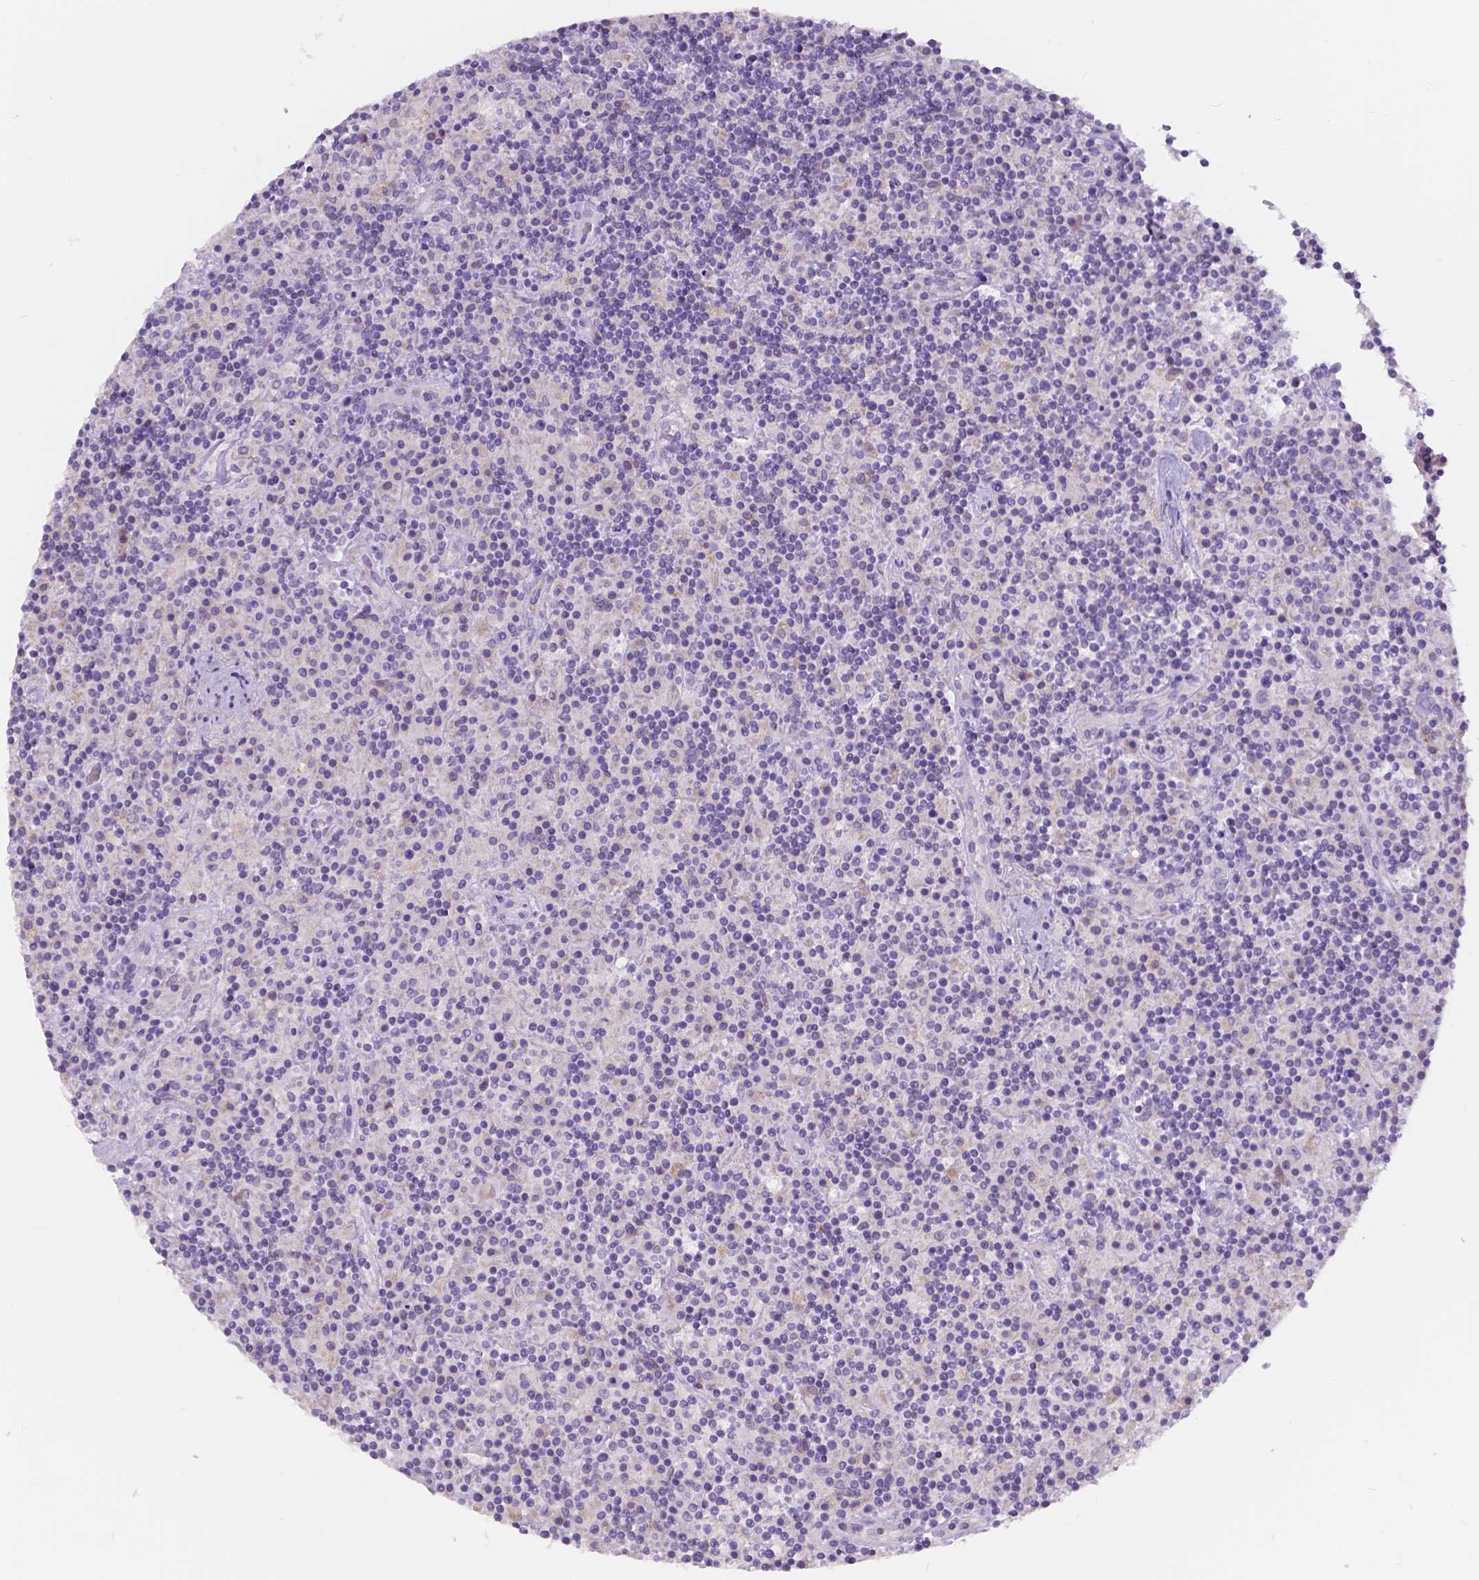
{"staining": {"intensity": "negative", "quantity": "none", "location": "none"}, "tissue": "lymphoma", "cell_type": "Tumor cells", "image_type": "cancer", "snomed": [{"axis": "morphology", "description": "Hodgkin's disease, NOS"}, {"axis": "topography", "description": "Lymph node"}], "caption": "The micrograph exhibits no staining of tumor cells in lymphoma.", "gene": "RNF186", "patient": {"sex": "male", "age": 70}}